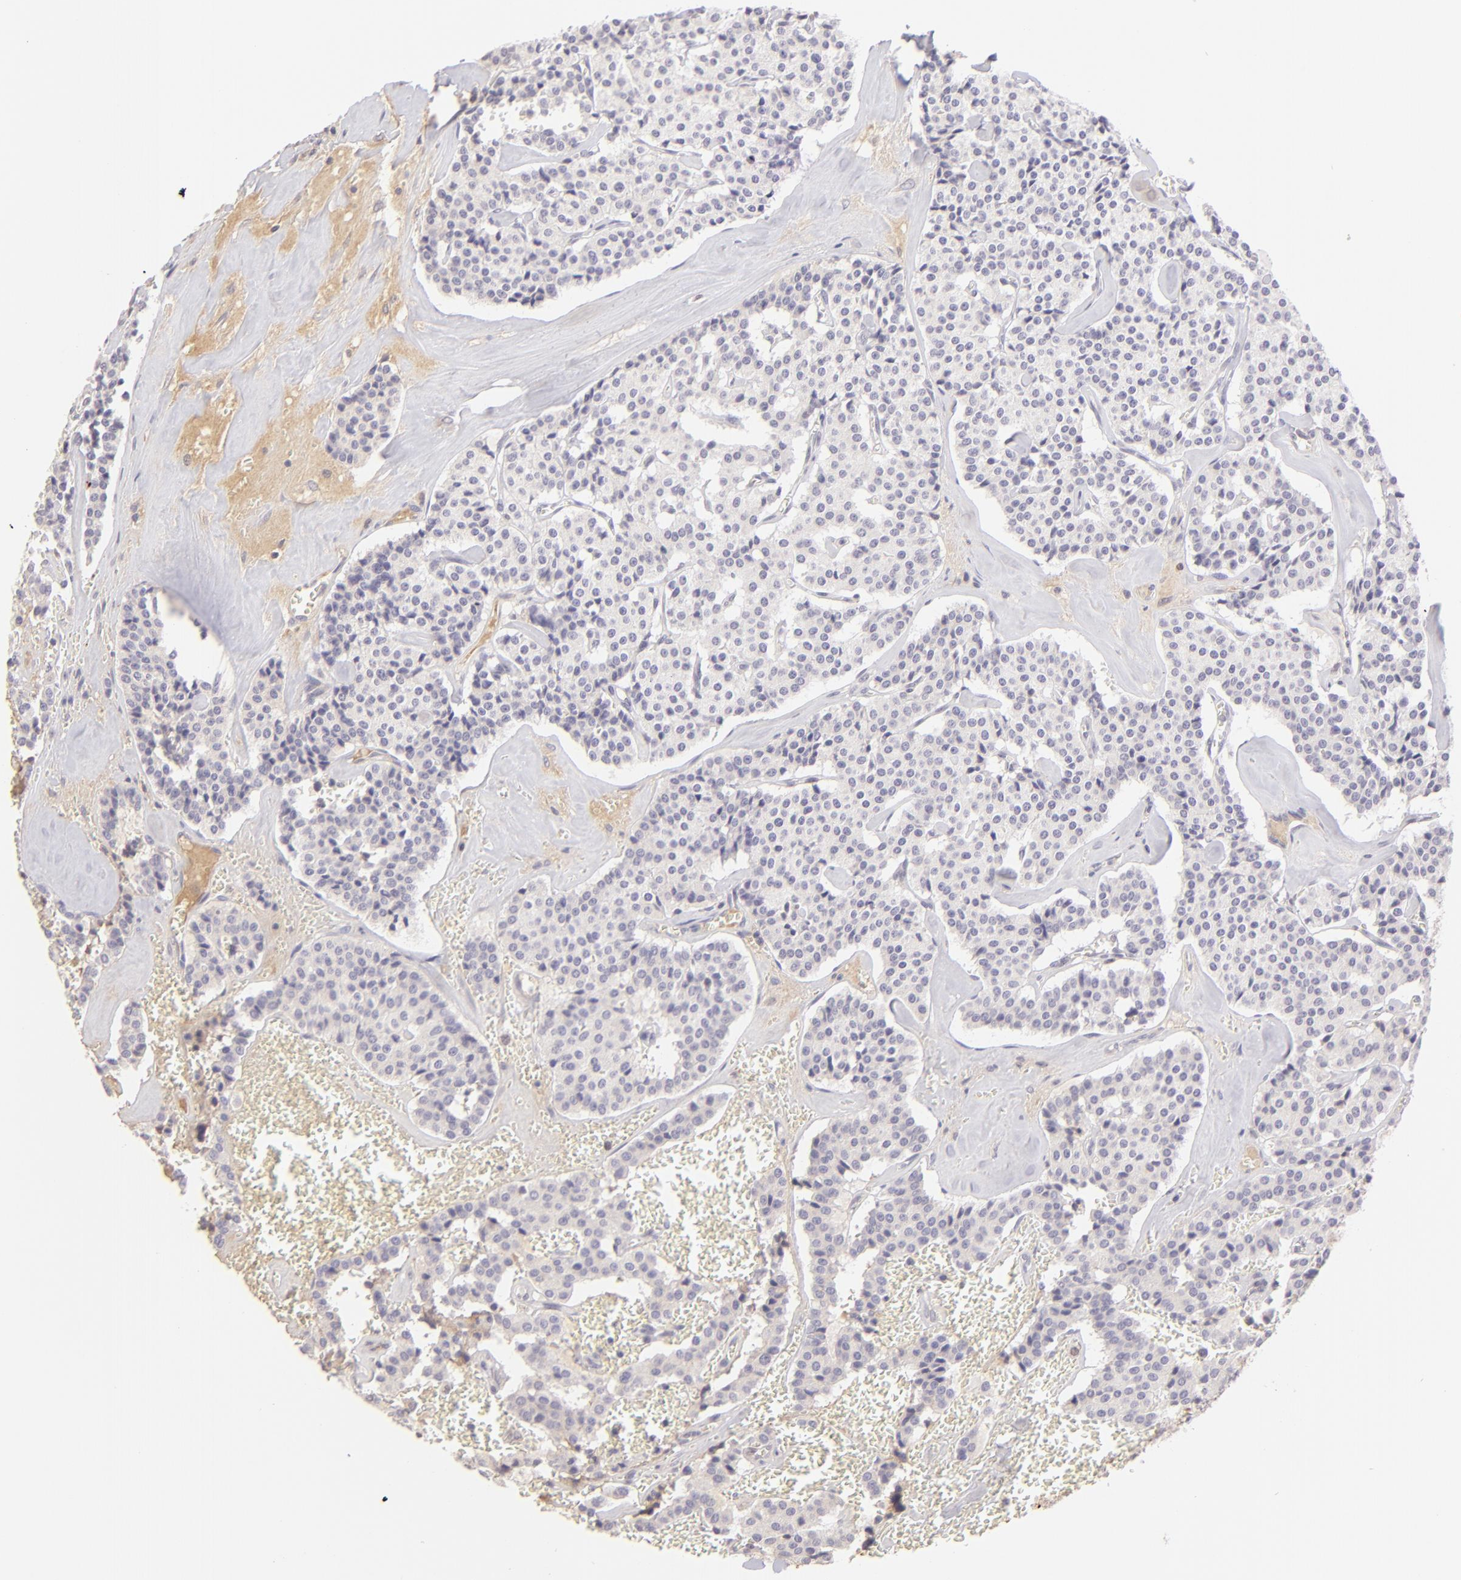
{"staining": {"intensity": "negative", "quantity": "none", "location": "none"}, "tissue": "carcinoid", "cell_type": "Tumor cells", "image_type": "cancer", "snomed": [{"axis": "morphology", "description": "Carcinoid, malignant, NOS"}, {"axis": "topography", "description": "Bronchus"}], "caption": "Tumor cells show no significant protein expression in carcinoid.", "gene": "MAGEA1", "patient": {"sex": "male", "age": 55}}